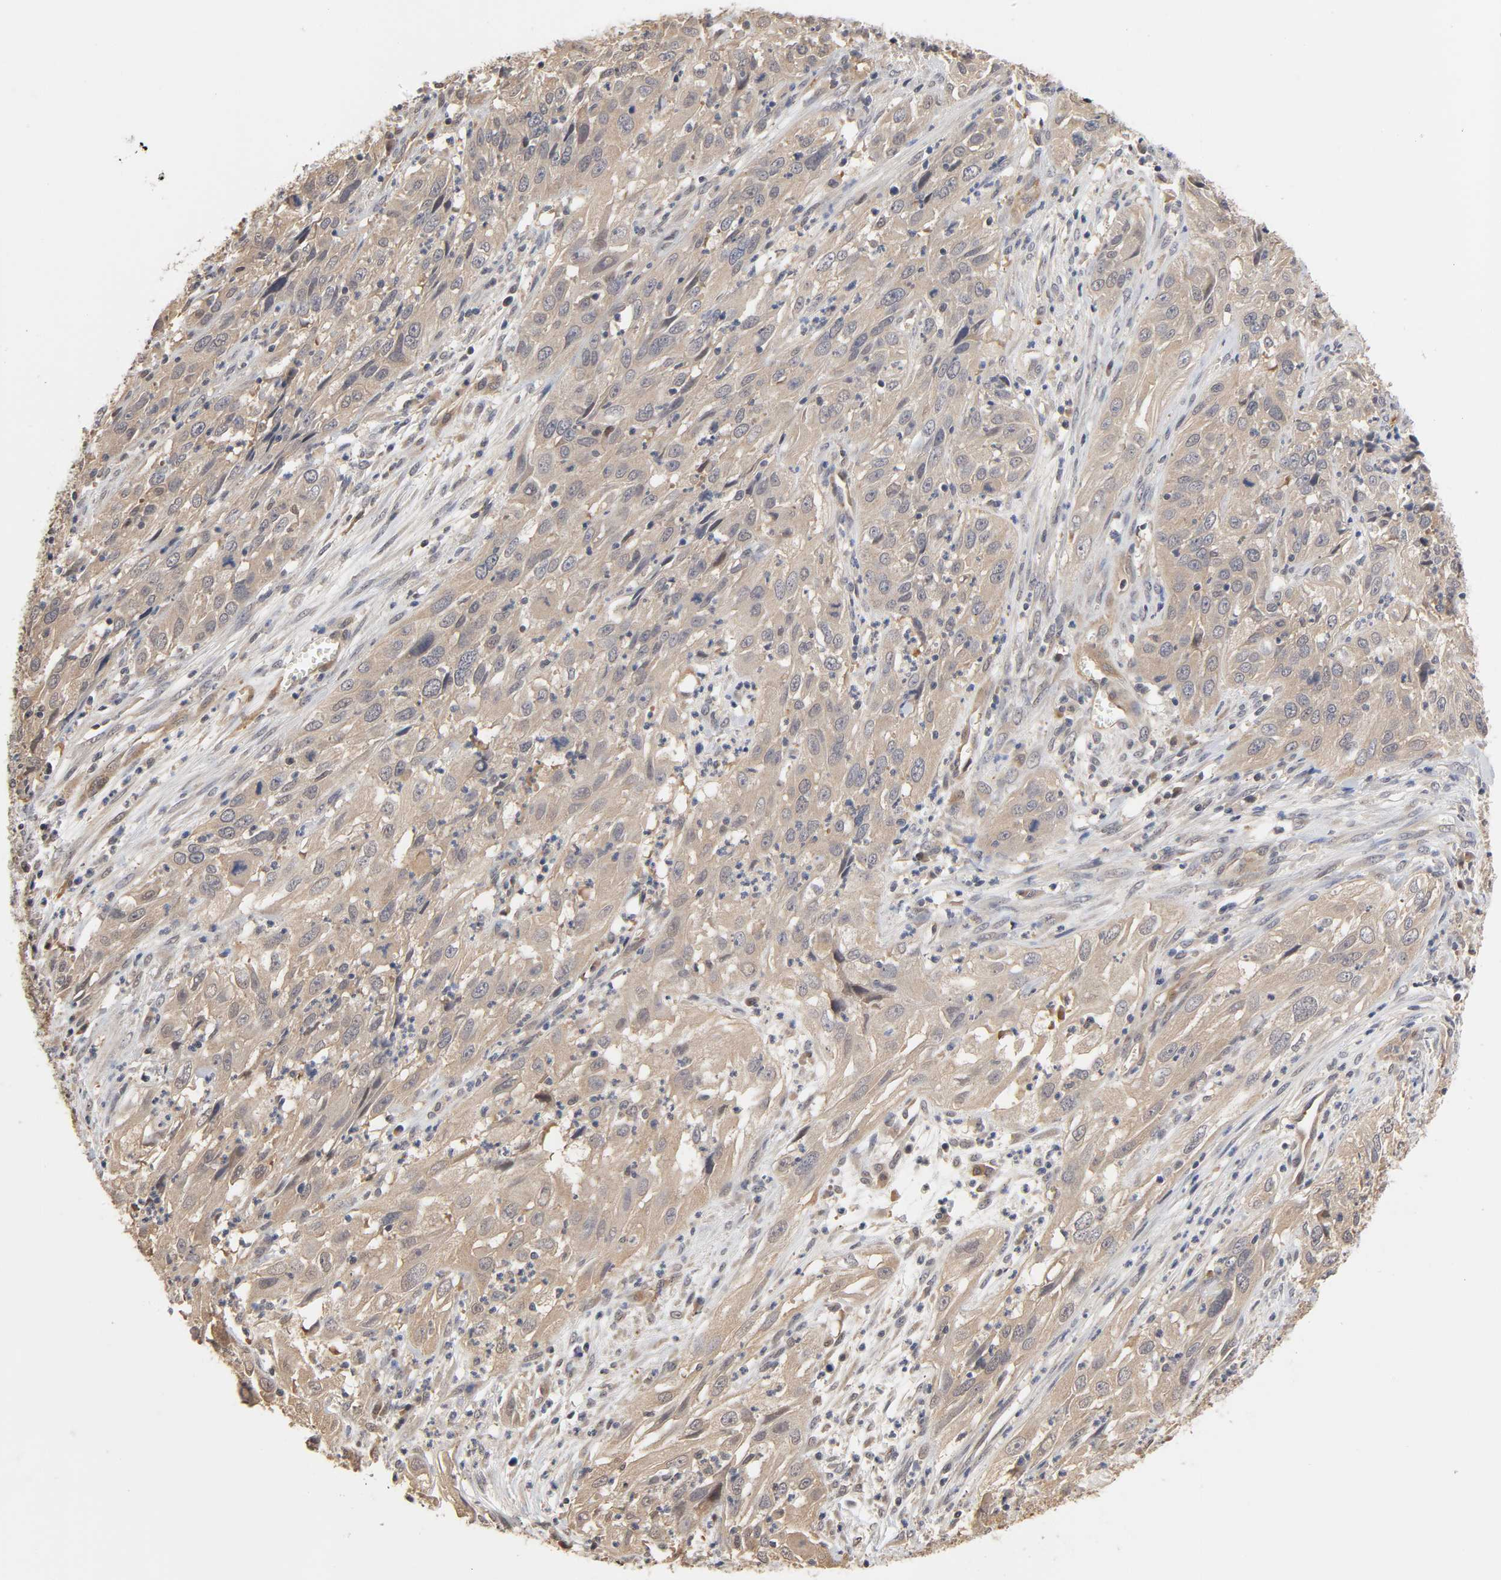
{"staining": {"intensity": "weak", "quantity": ">75%", "location": "cytoplasmic/membranous"}, "tissue": "cervical cancer", "cell_type": "Tumor cells", "image_type": "cancer", "snomed": [{"axis": "morphology", "description": "Squamous cell carcinoma, NOS"}, {"axis": "topography", "description": "Cervix"}], "caption": "Protein expression analysis of cervical cancer displays weak cytoplasmic/membranous expression in about >75% of tumor cells.", "gene": "PDE5A", "patient": {"sex": "female", "age": 32}}